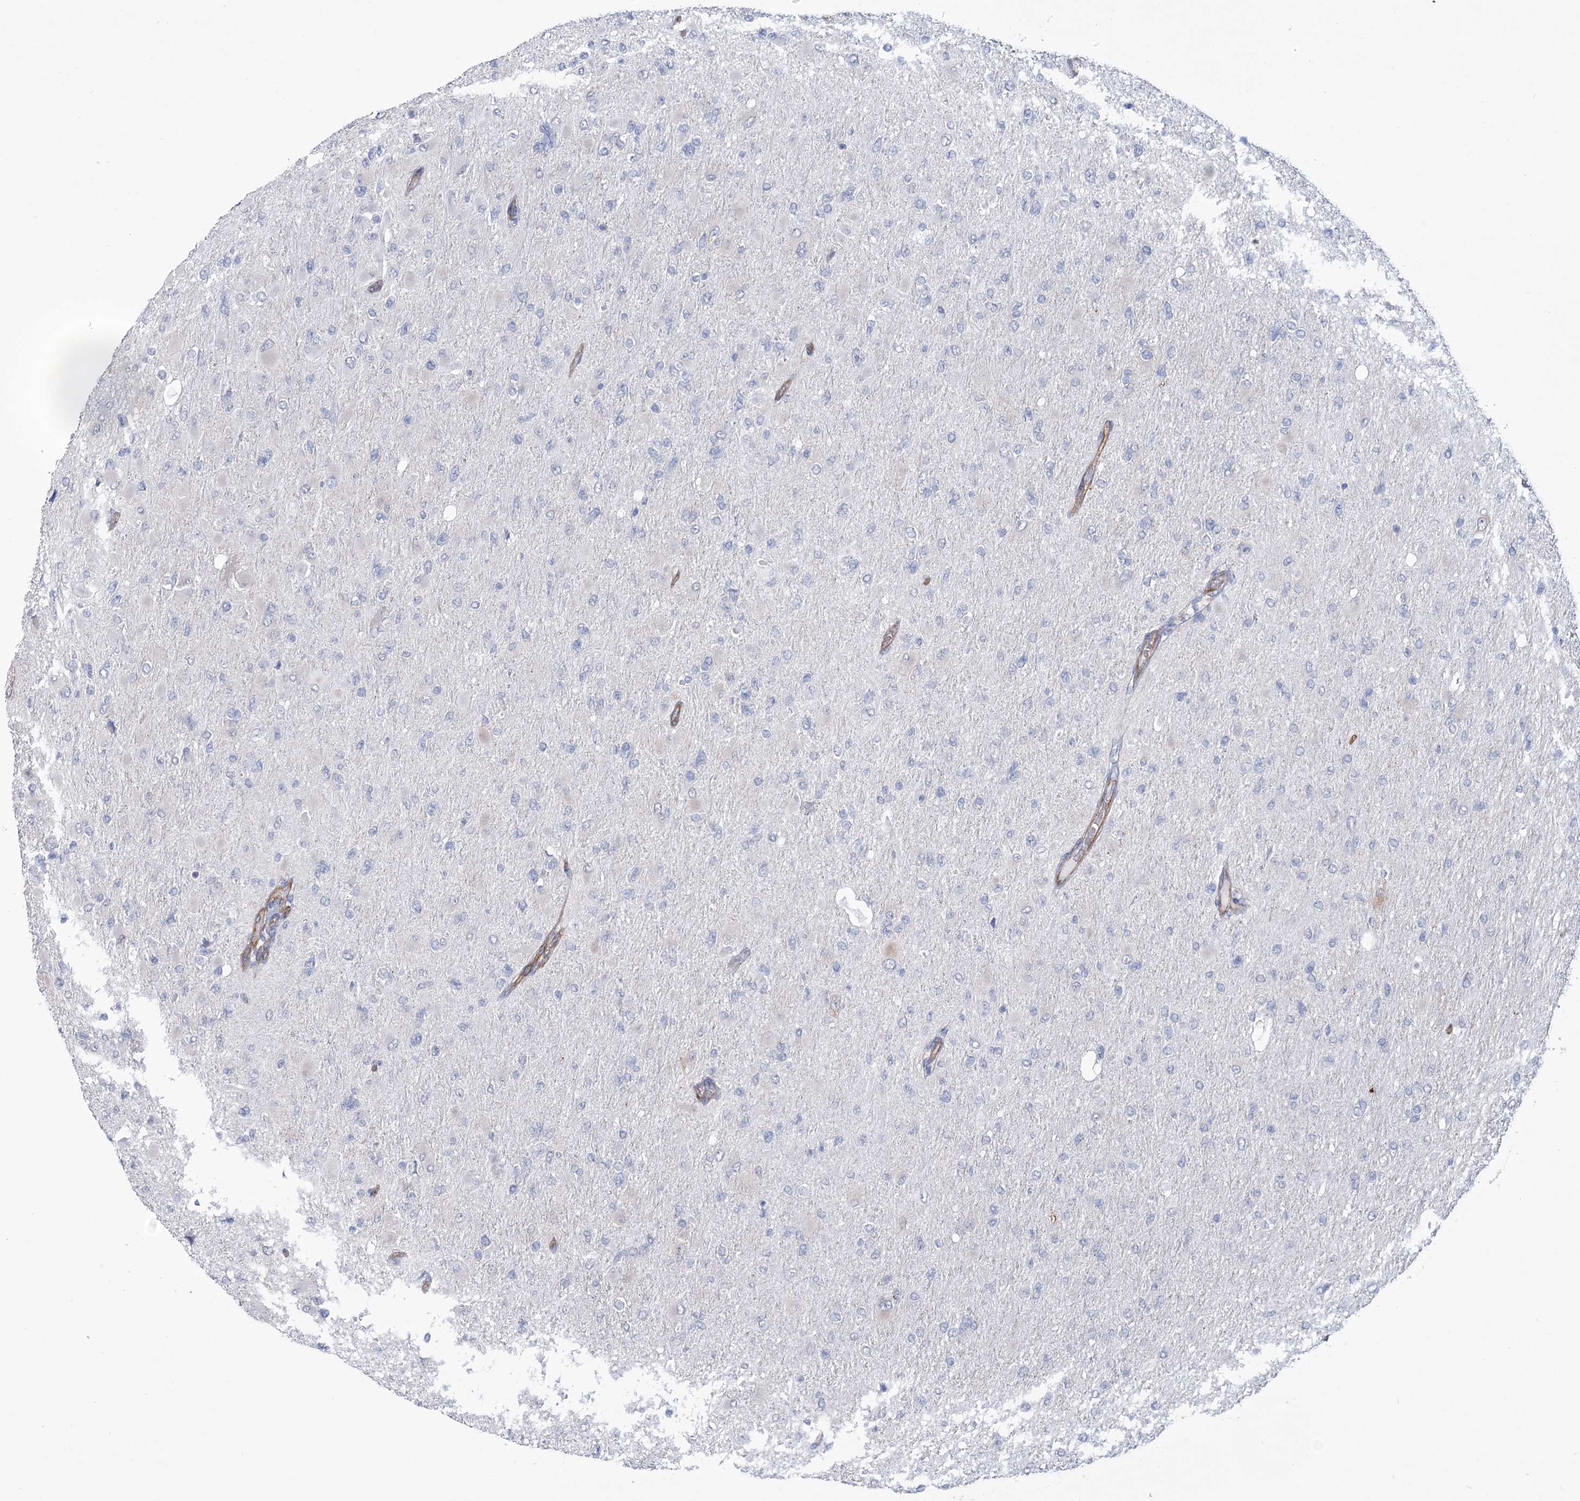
{"staining": {"intensity": "negative", "quantity": "none", "location": "none"}, "tissue": "glioma", "cell_type": "Tumor cells", "image_type": "cancer", "snomed": [{"axis": "morphology", "description": "Glioma, malignant, High grade"}, {"axis": "topography", "description": "Cerebral cortex"}], "caption": "The histopathology image demonstrates no significant staining in tumor cells of glioma.", "gene": "RAB11FIP5", "patient": {"sex": "female", "age": 36}}